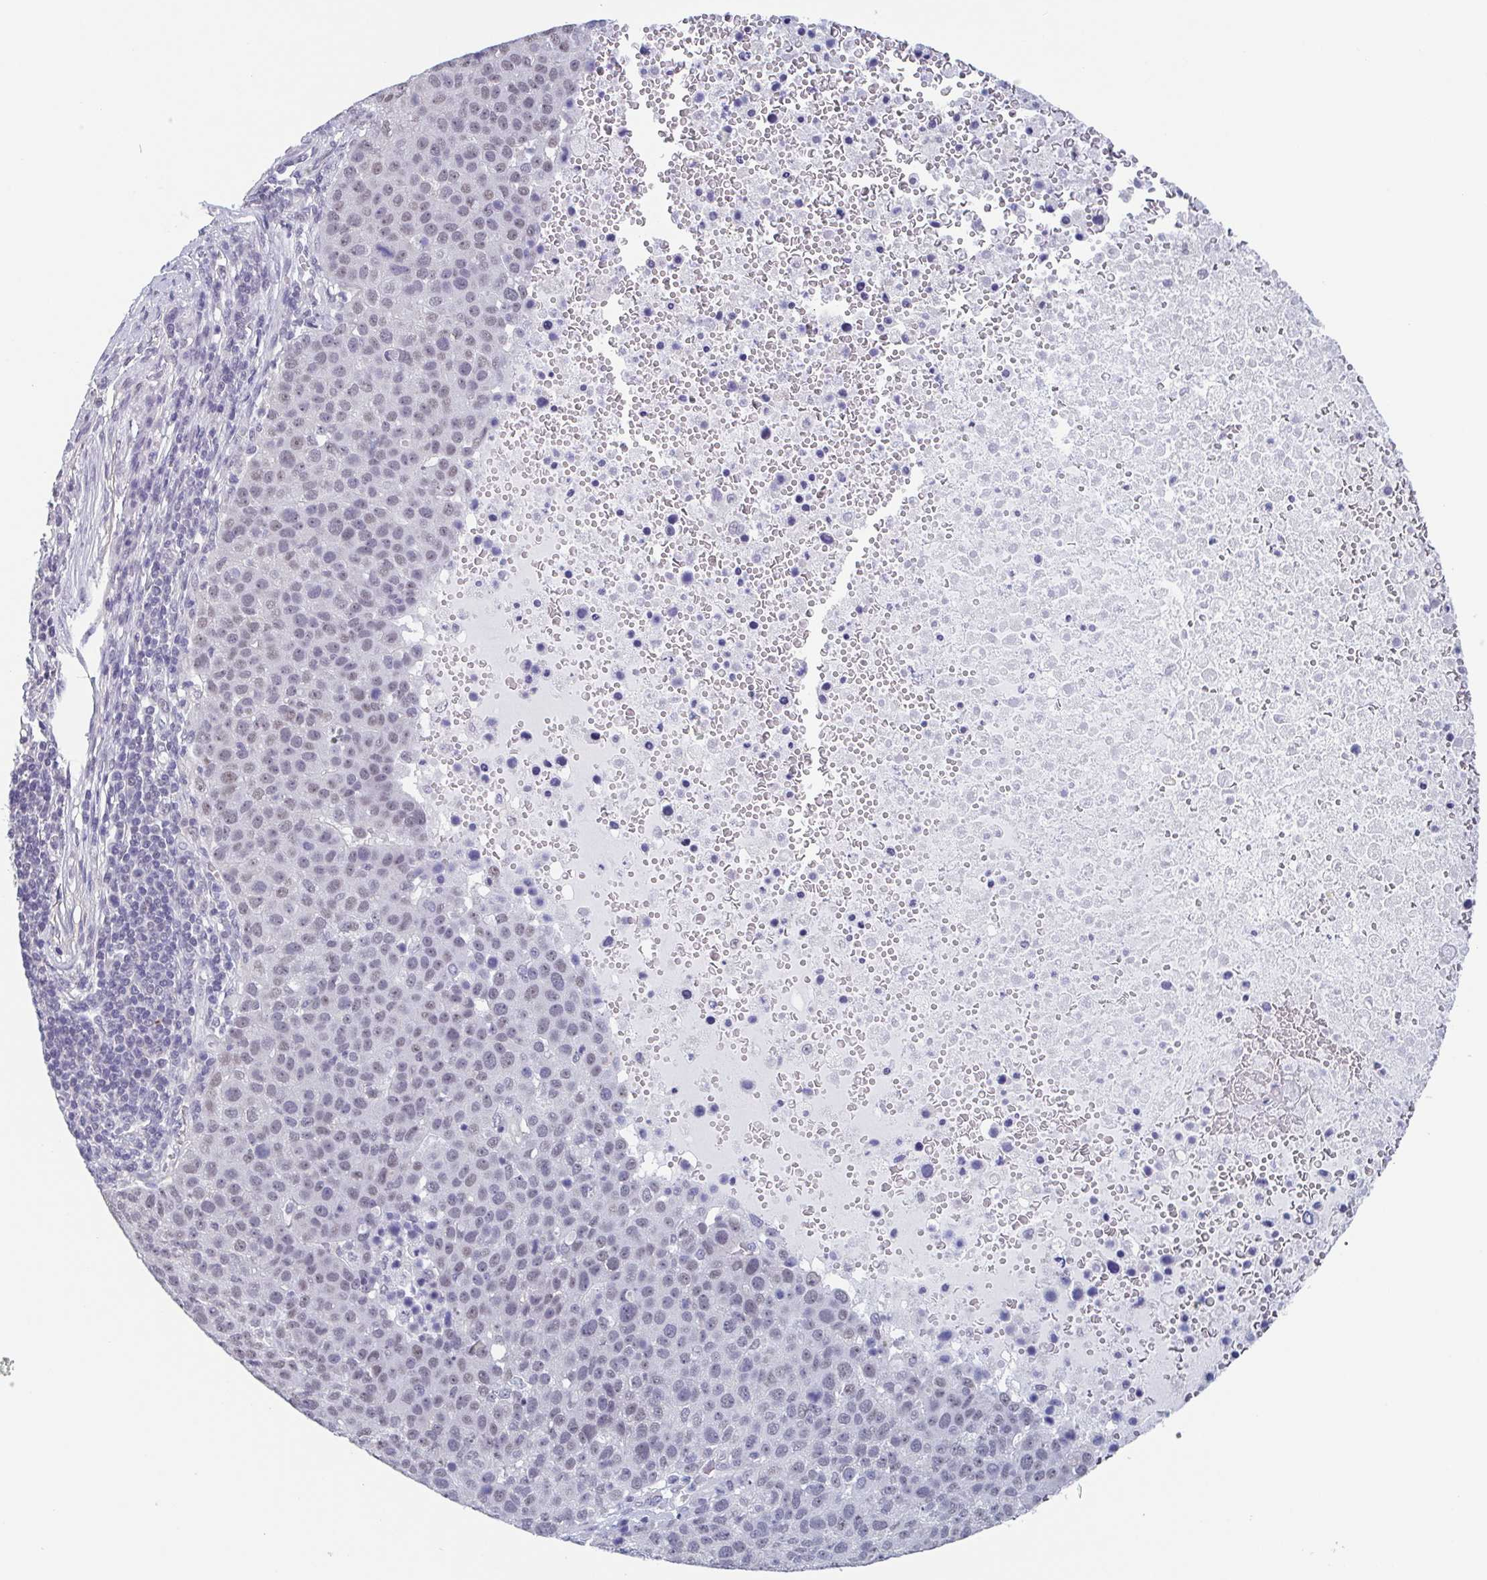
{"staining": {"intensity": "weak", "quantity": "<25%", "location": "nuclear"}, "tissue": "pancreatic cancer", "cell_type": "Tumor cells", "image_type": "cancer", "snomed": [{"axis": "morphology", "description": "Adenocarcinoma, NOS"}, {"axis": "topography", "description": "Pancreas"}], "caption": "There is no significant staining in tumor cells of pancreatic cancer.", "gene": "TMEM92", "patient": {"sex": "female", "age": 61}}